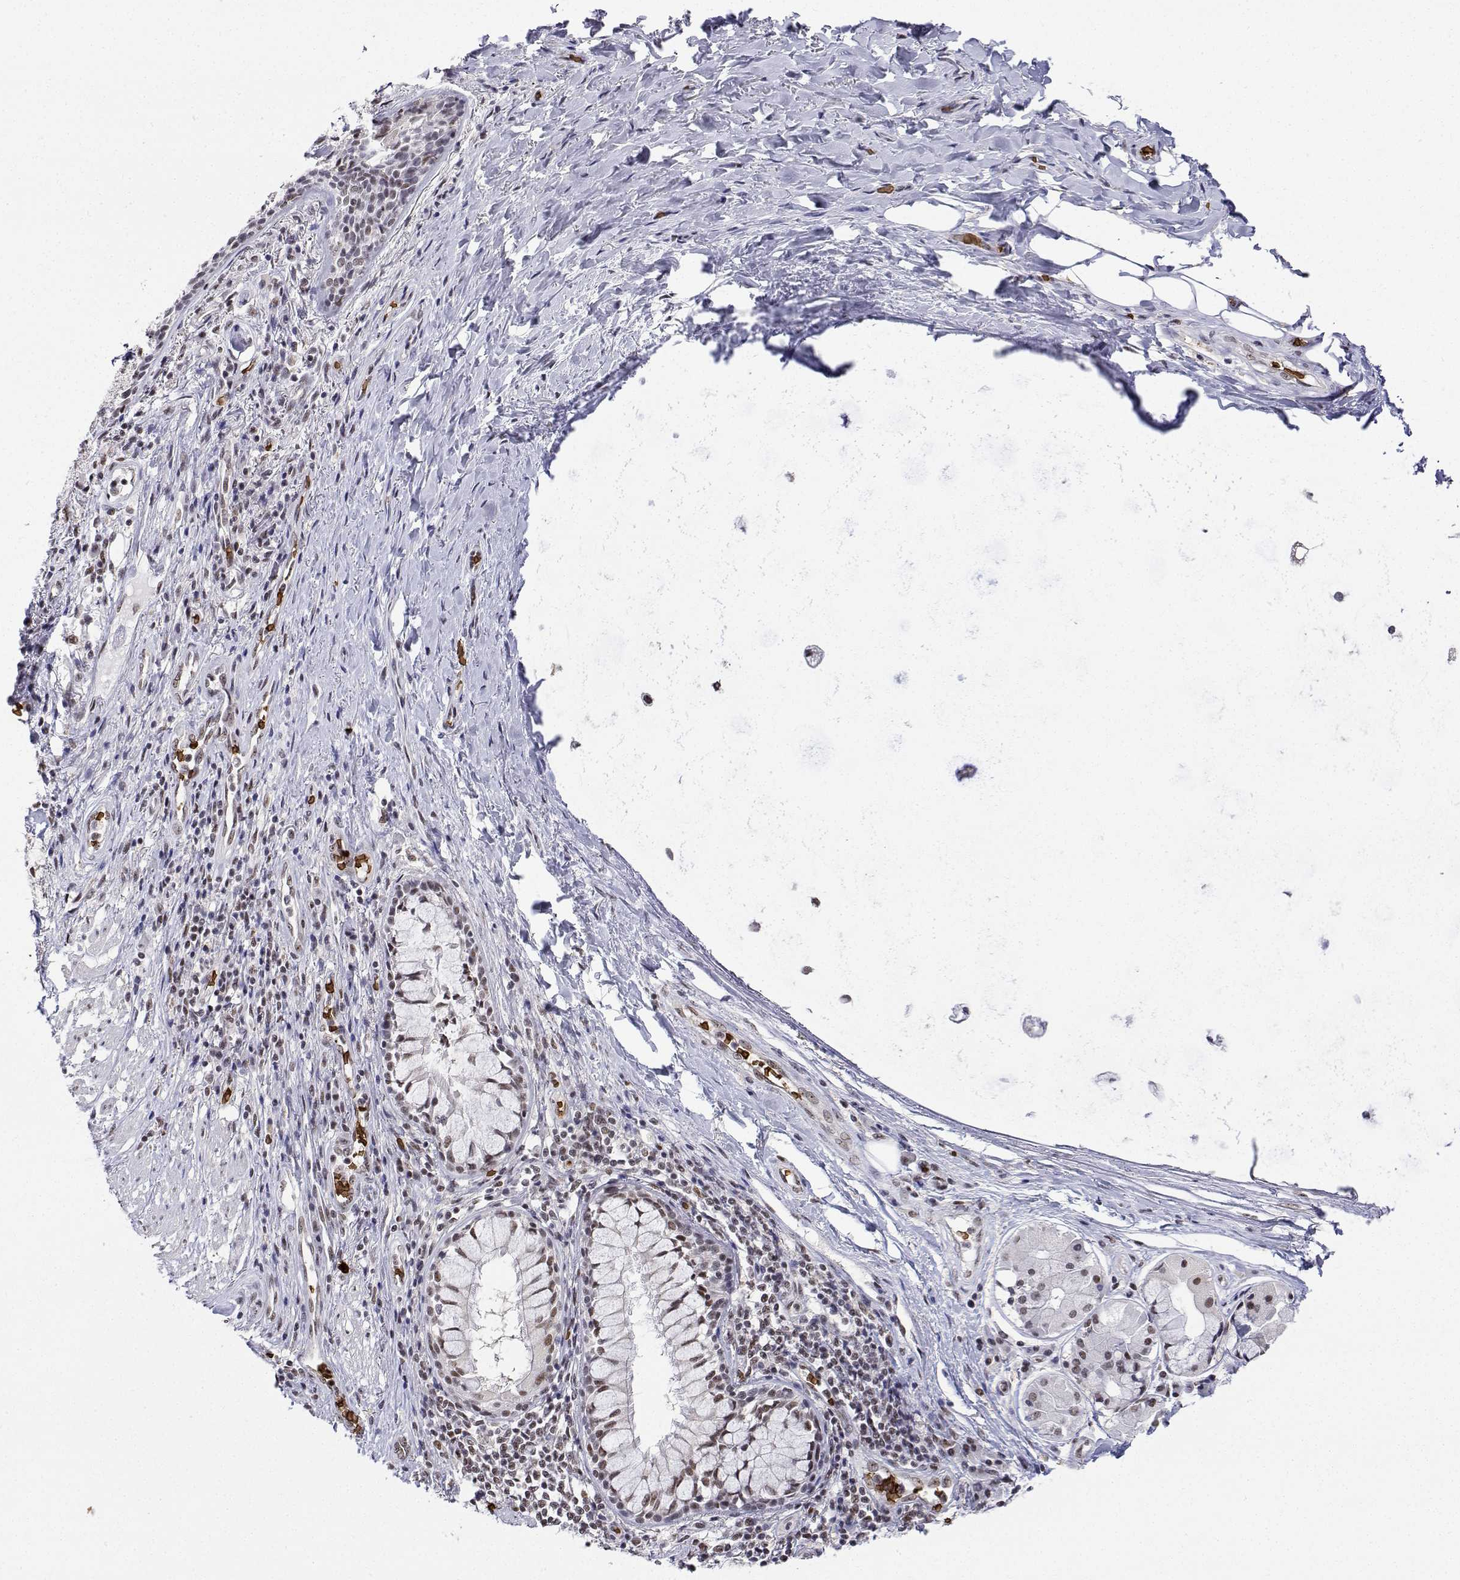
{"staining": {"intensity": "moderate", "quantity": "<25%", "location": "nuclear"}, "tissue": "adipose tissue", "cell_type": "Adipocytes", "image_type": "normal", "snomed": [{"axis": "morphology", "description": "Normal tissue, NOS"}, {"axis": "topography", "description": "Cartilage tissue"}, {"axis": "topography", "description": "Bronchus"}], "caption": "Protein analysis of benign adipose tissue exhibits moderate nuclear expression in about <25% of adipocytes.", "gene": "ADAR", "patient": {"sex": "male", "age": 64}}